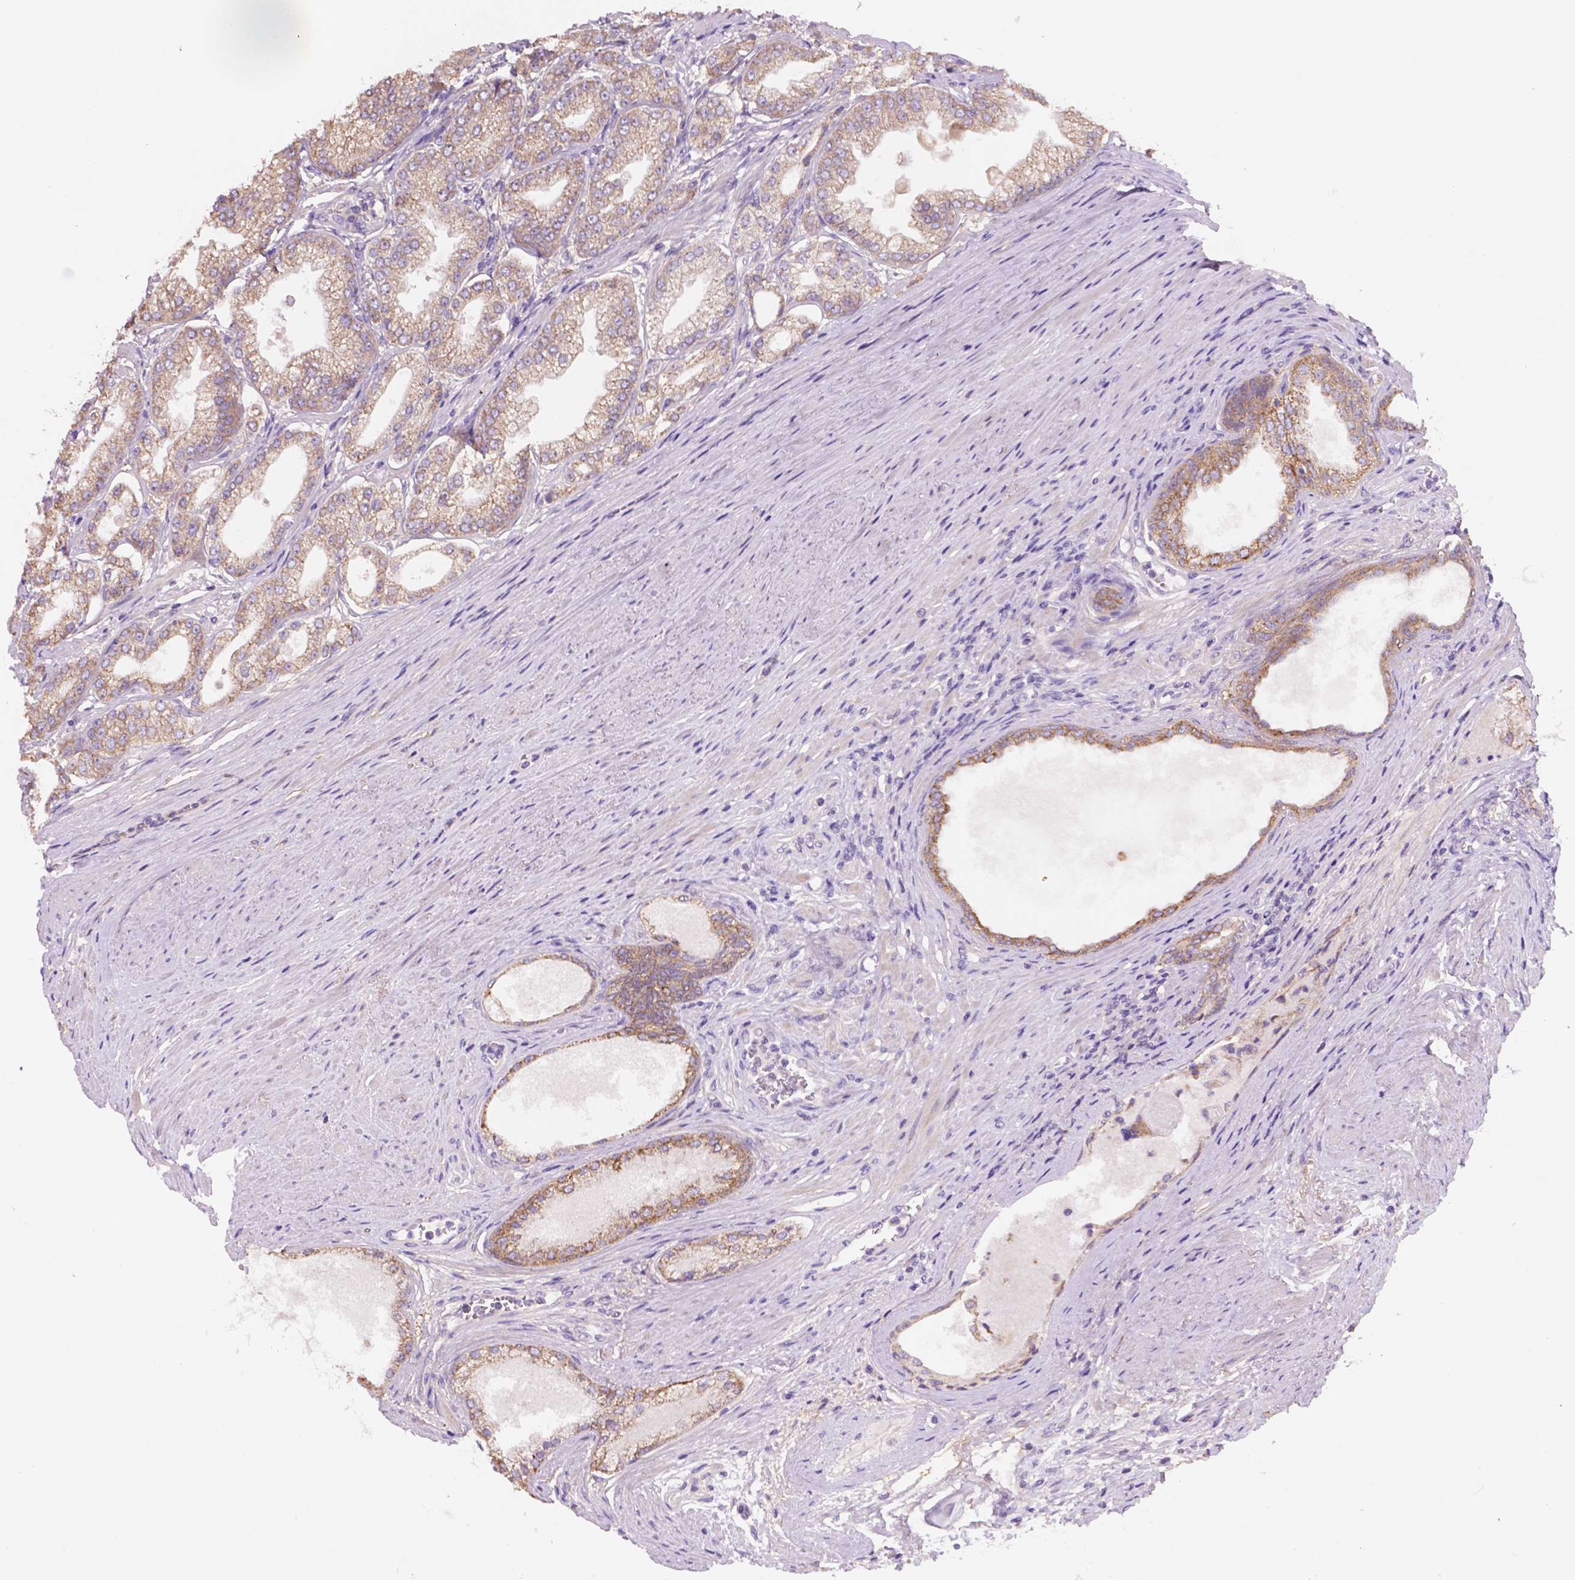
{"staining": {"intensity": "weak", "quantity": "25%-75%", "location": "cytoplasmic/membranous"}, "tissue": "prostate cancer", "cell_type": "Tumor cells", "image_type": "cancer", "snomed": [{"axis": "morphology", "description": "Adenocarcinoma, NOS"}, {"axis": "topography", "description": "Prostate and seminal vesicle, NOS"}, {"axis": "topography", "description": "Prostate"}], "caption": "Immunohistochemical staining of human adenocarcinoma (prostate) demonstrates low levels of weak cytoplasmic/membranous protein expression in about 25%-75% of tumor cells. (Stains: DAB in brown, nuclei in blue, Microscopy: brightfield microscopy at high magnification).", "gene": "MKRN2OS", "patient": {"sex": "male", "age": 77}}